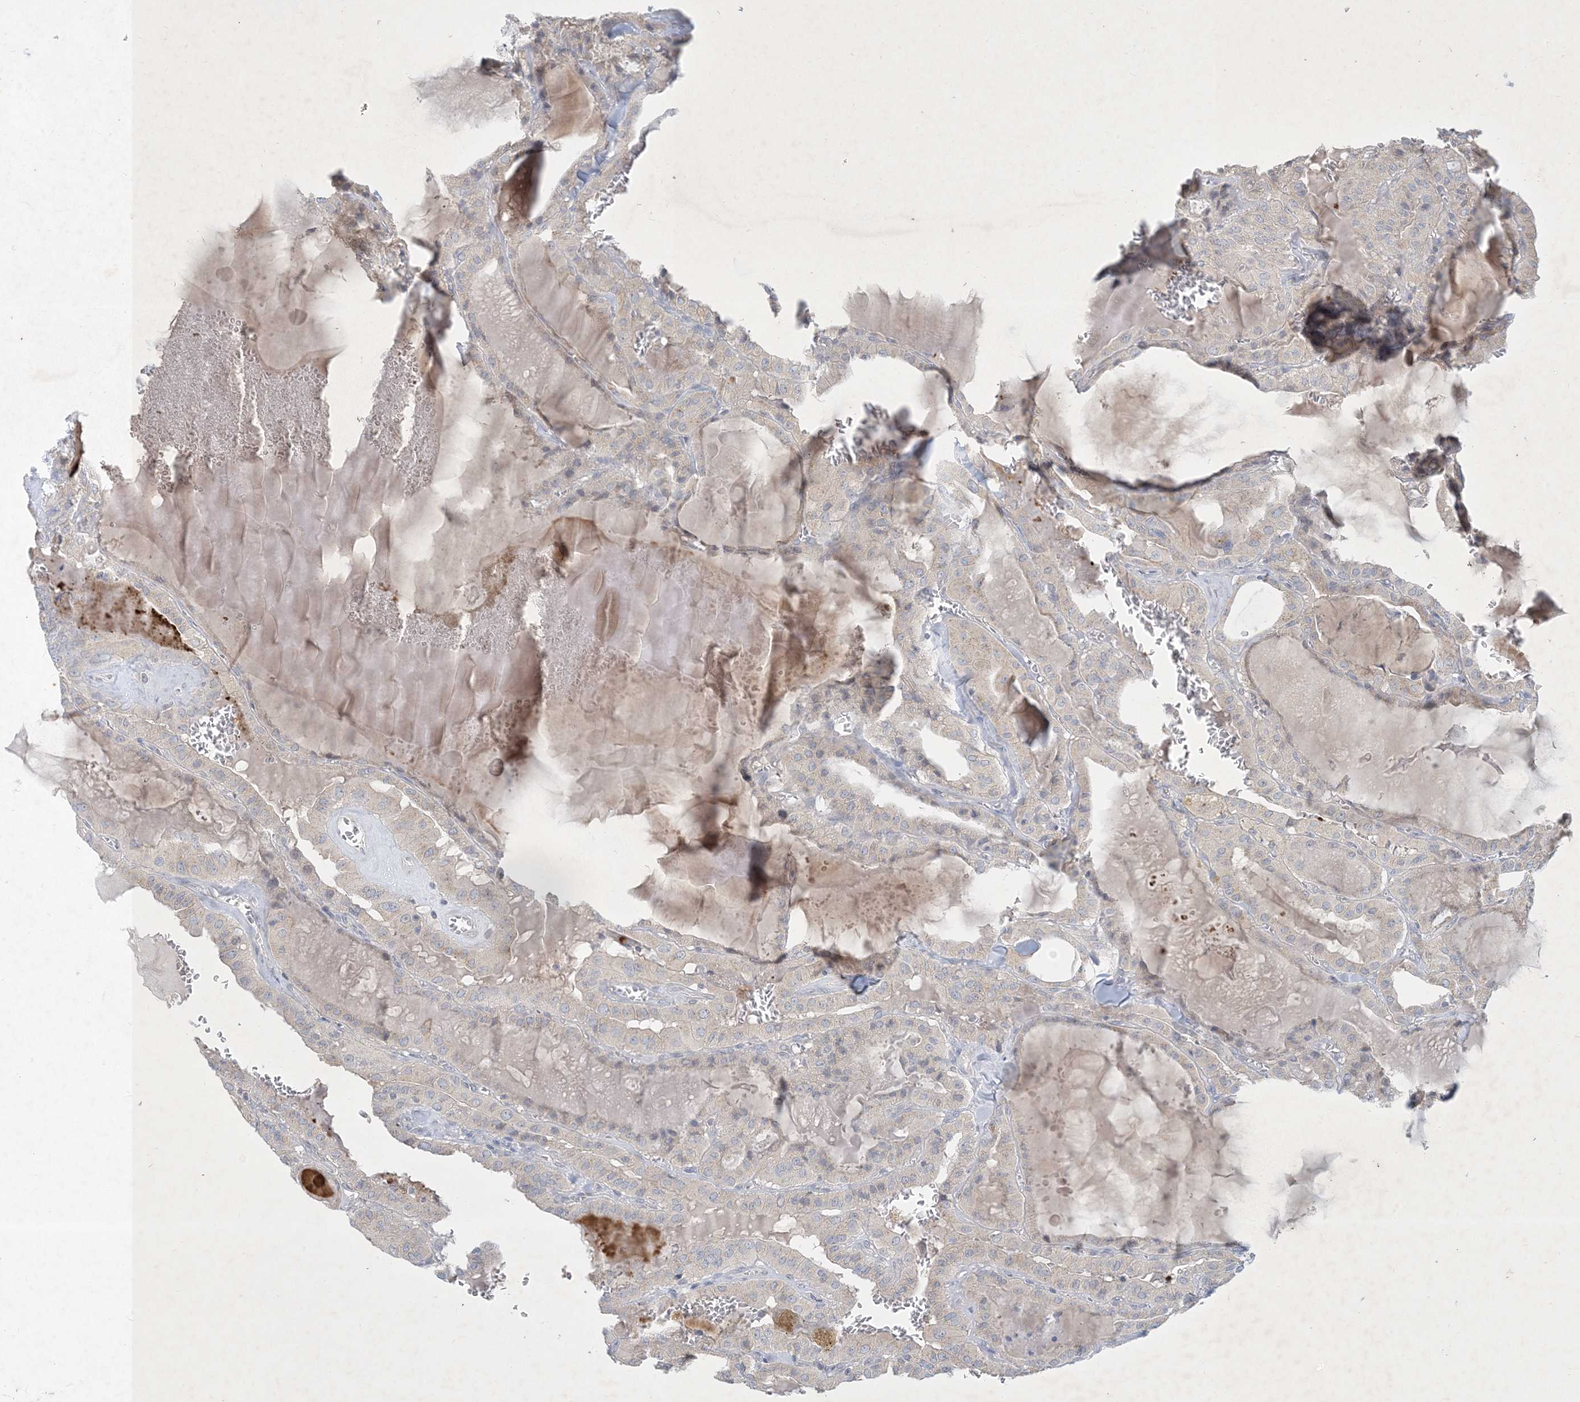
{"staining": {"intensity": "negative", "quantity": "none", "location": "none"}, "tissue": "thyroid cancer", "cell_type": "Tumor cells", "image_type": "cancer", "snomed": [{"axis": "morphology", "description": "Papillary adenocarcinoma, NOS"}, {"axis": "topography", "description": "Thyroid gland"}], "caption": "Histopathology image shows no significant protein expression in tumor cells of thyroid cancer (papillary adenocarcinoma). (DAB (3,3'-diaminobenzidine) IHC visualized using brightfield microscopy, high magnification).", "gene": "CCDC14", "patient": {"sex": "male", "age": 52}}